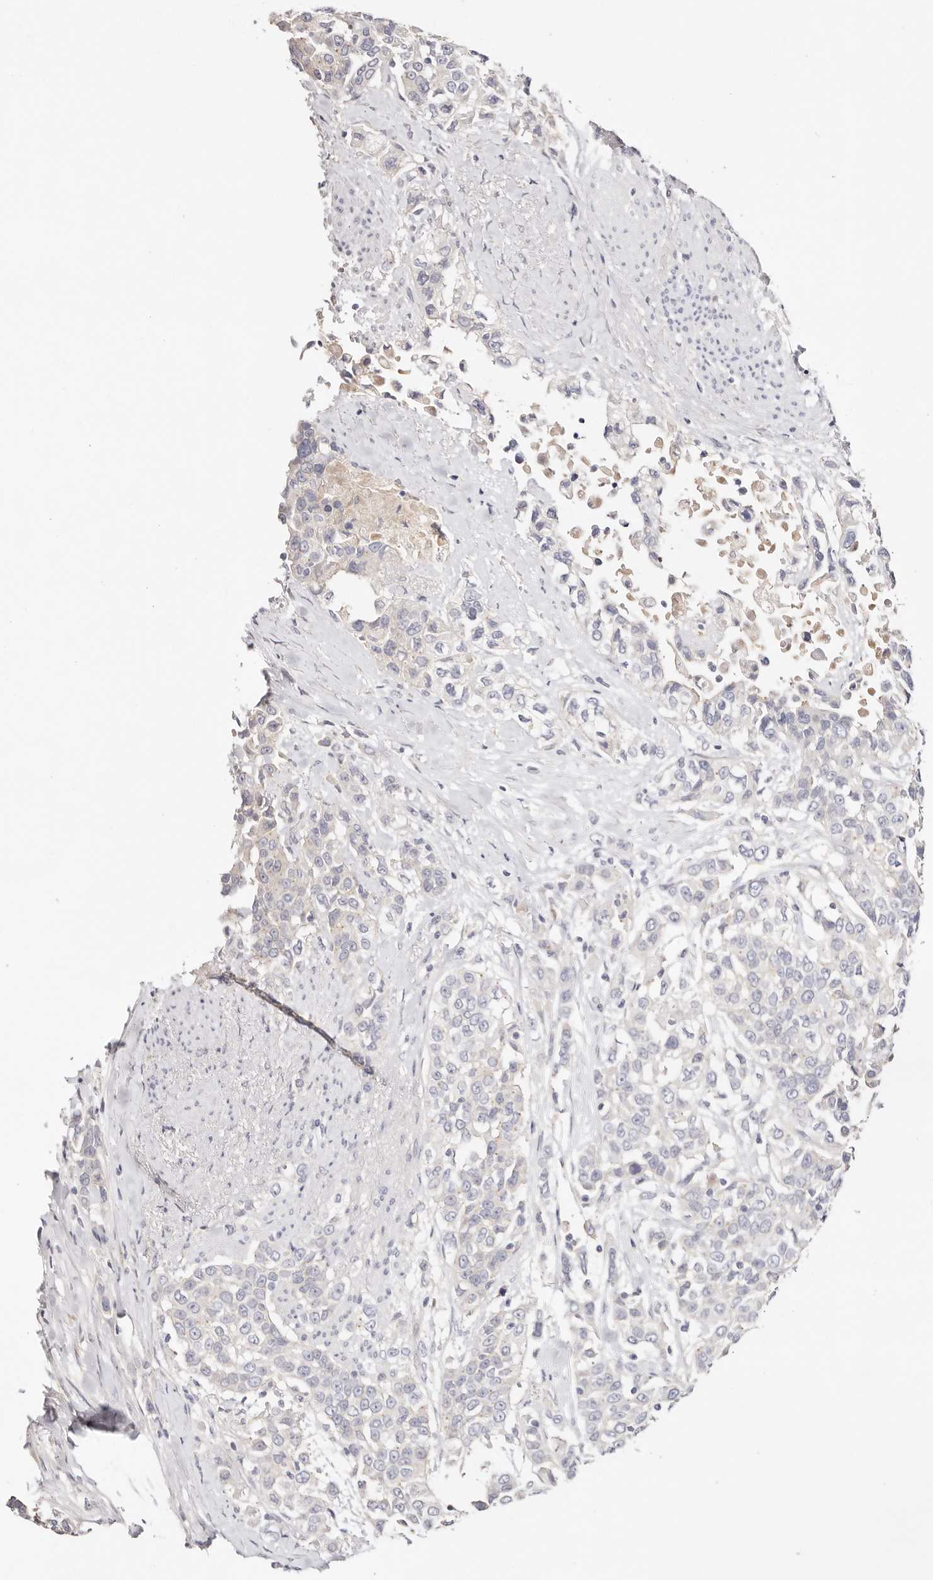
{"staining": {"intensity": "negative", "quantity": "none", "location": "none"}, "tissue": "urothelial cancer", "cell_type": "Tumor cells", "image_type": "cancer", "snomed": [{"axis": "morphology", "description": "Urothelial carcinoma, High grade"}, {"axis": "topography", "description": "Urinary bladder"}], "caption": "IHC micrograph of neoplastic tissue: human urothelial cancer stained with DAB shows no significant protein expression in tumor cells.", "gene": "DNASE1", "patient": {"sex": "female", "age": 80}}